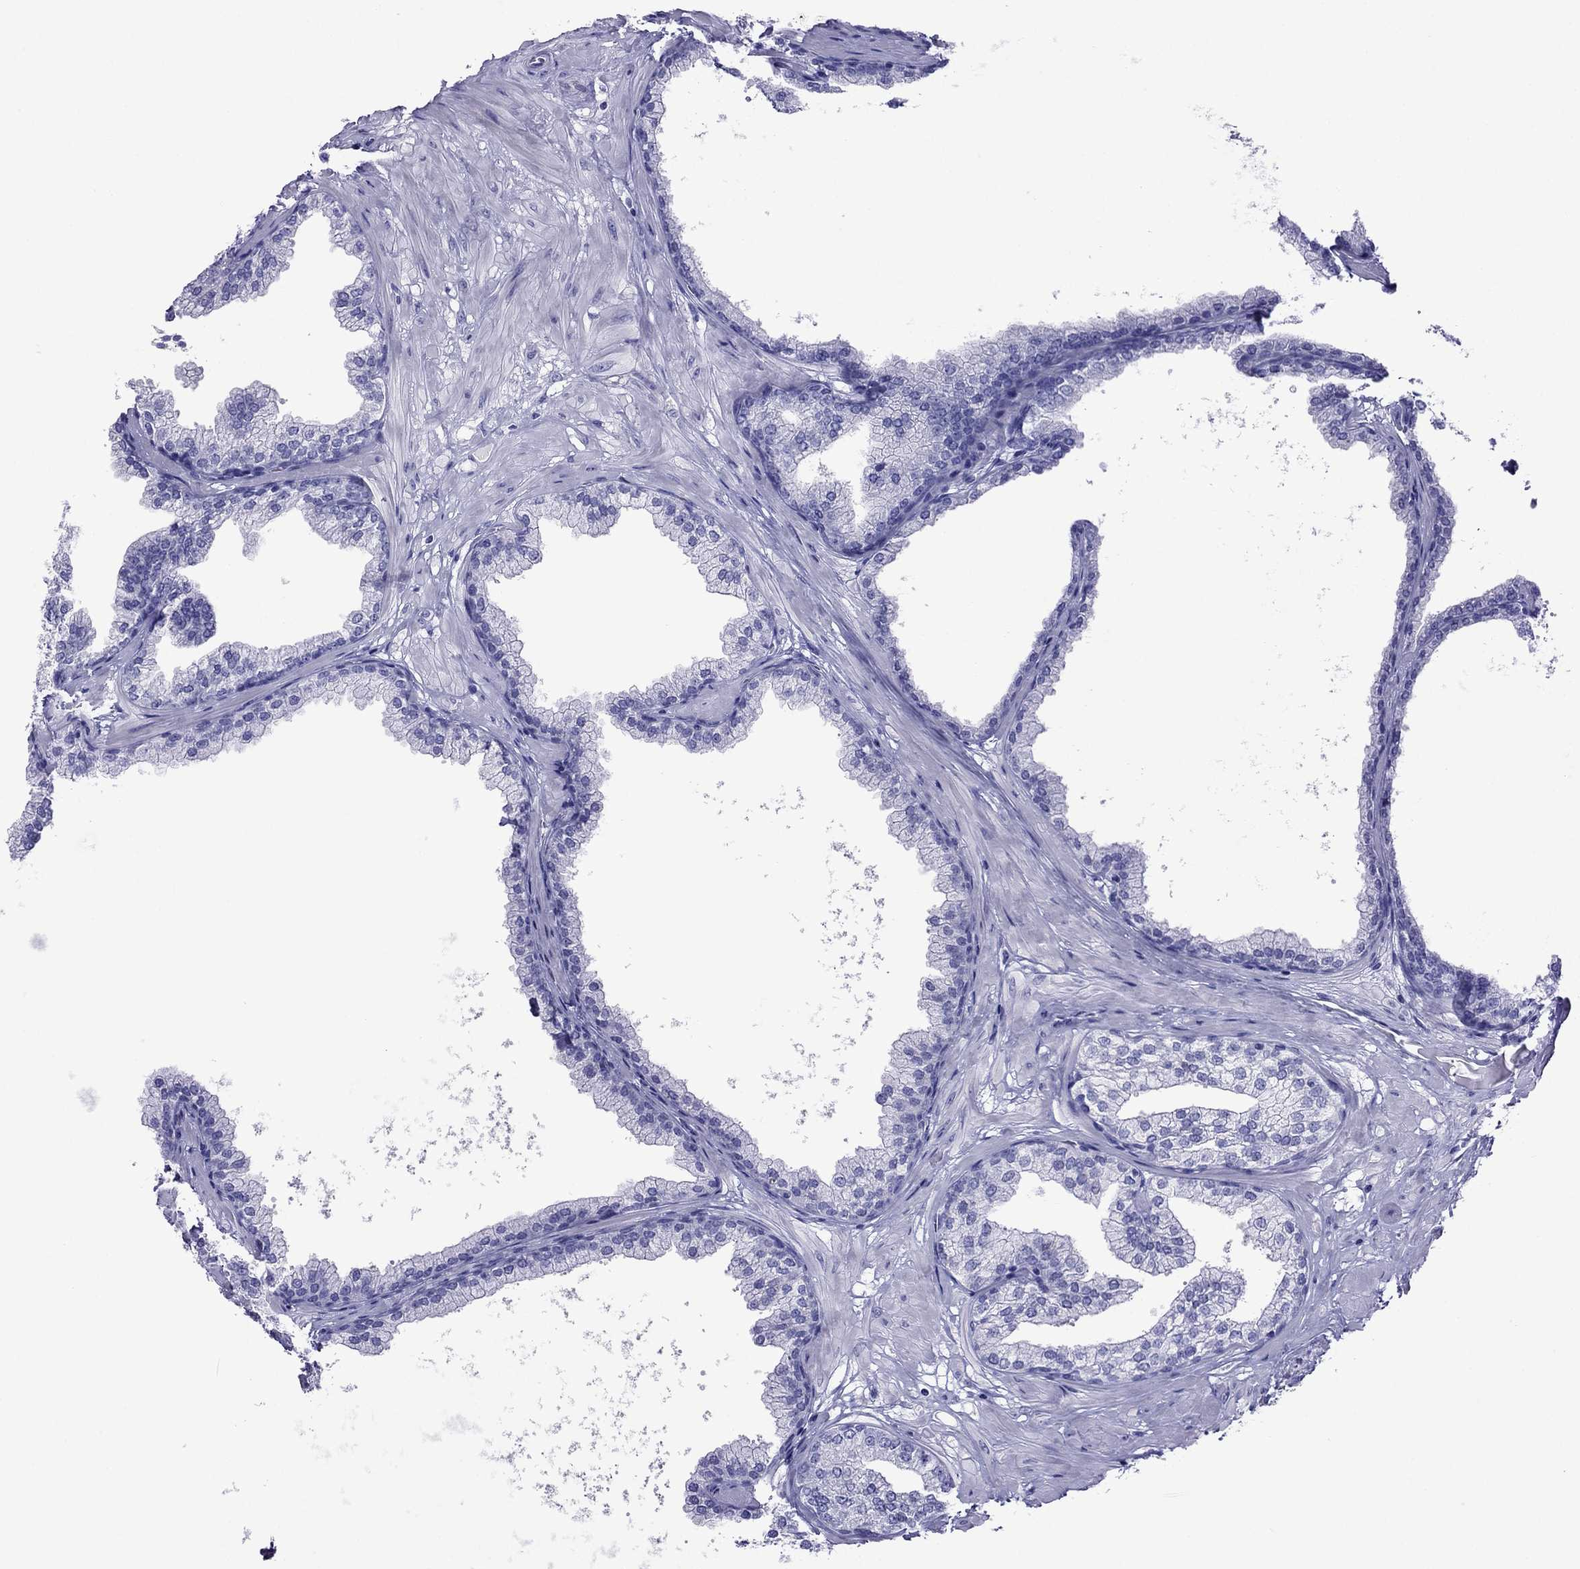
{"staining": {"intensity": "negative", "quantity": "none", "location": "none"}, "tissue": "prostate", "cell_type": "Glandular cells", "image_type": "normal", "snomed": [{"axis": "morphology", "description": "Normal tissue, NOS"}, {"axis": "topography", "description": "Prostate"}], "caption": "High power microscopy histopathology image of an immunohistochemistry histopathology image of unremarkable prostate, revealing no significant expression in glandular cells.", "gene": "PCDHA6", "patient": {"sex": "male", "age": 37}}